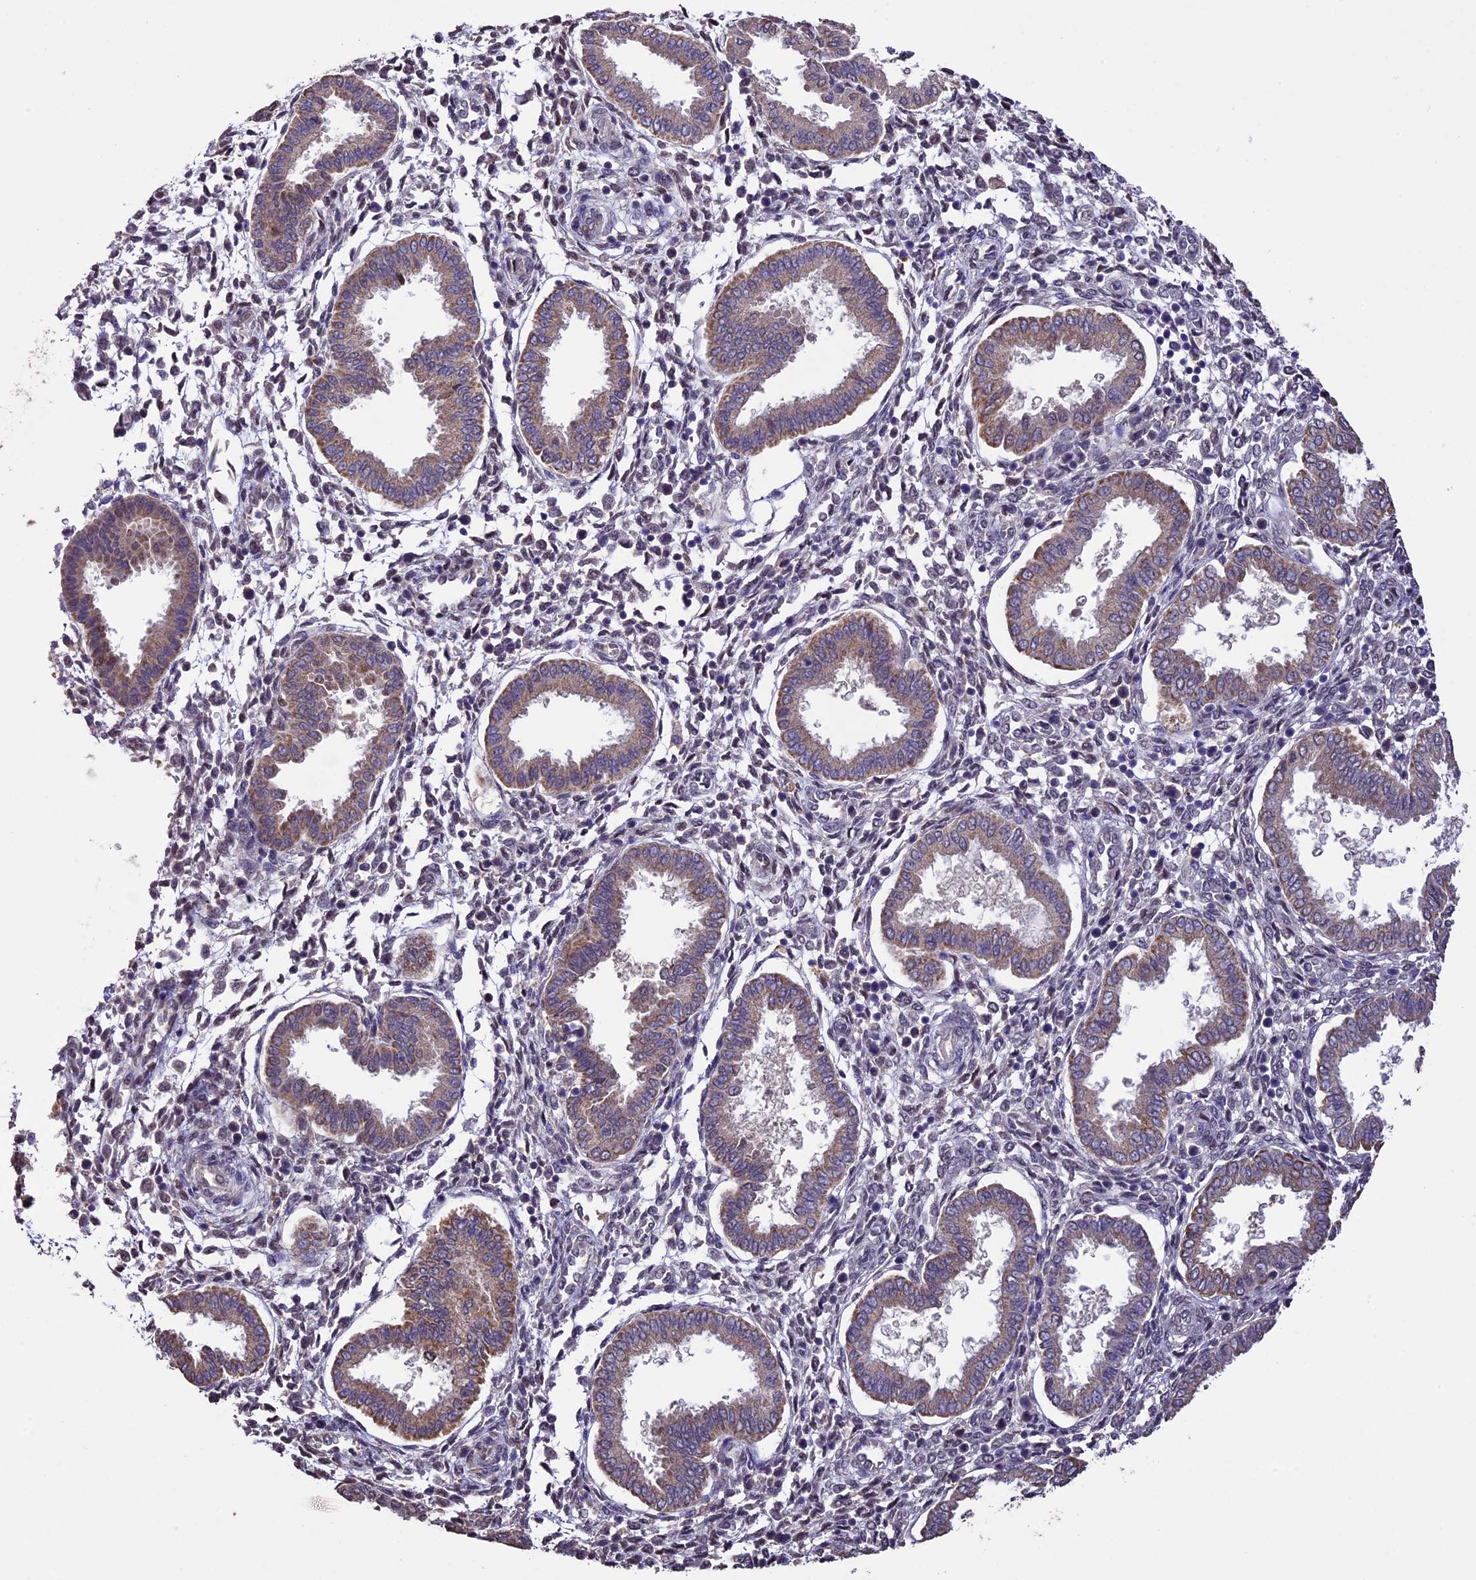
{"staining": {"intensity": "negative", "quantity": "none", "location": "none"}, "tissue": "endometrium", "cell_type": "Cells in endometrial stroma", "image_type": "normal", "snomed": [{"axis": "morphology", "description": "Normal tissue, NOS"}, {"axis": "topography", "description": "Endometrium"}], "caption": "Unremarkable endometrium was stained to show a protein in brown. There is no significant expression in cells in endometrial stroma. Nuclei are stained in blue.", "gene": "DIS3L", "patient": {"sex": "female", "age": 24}}